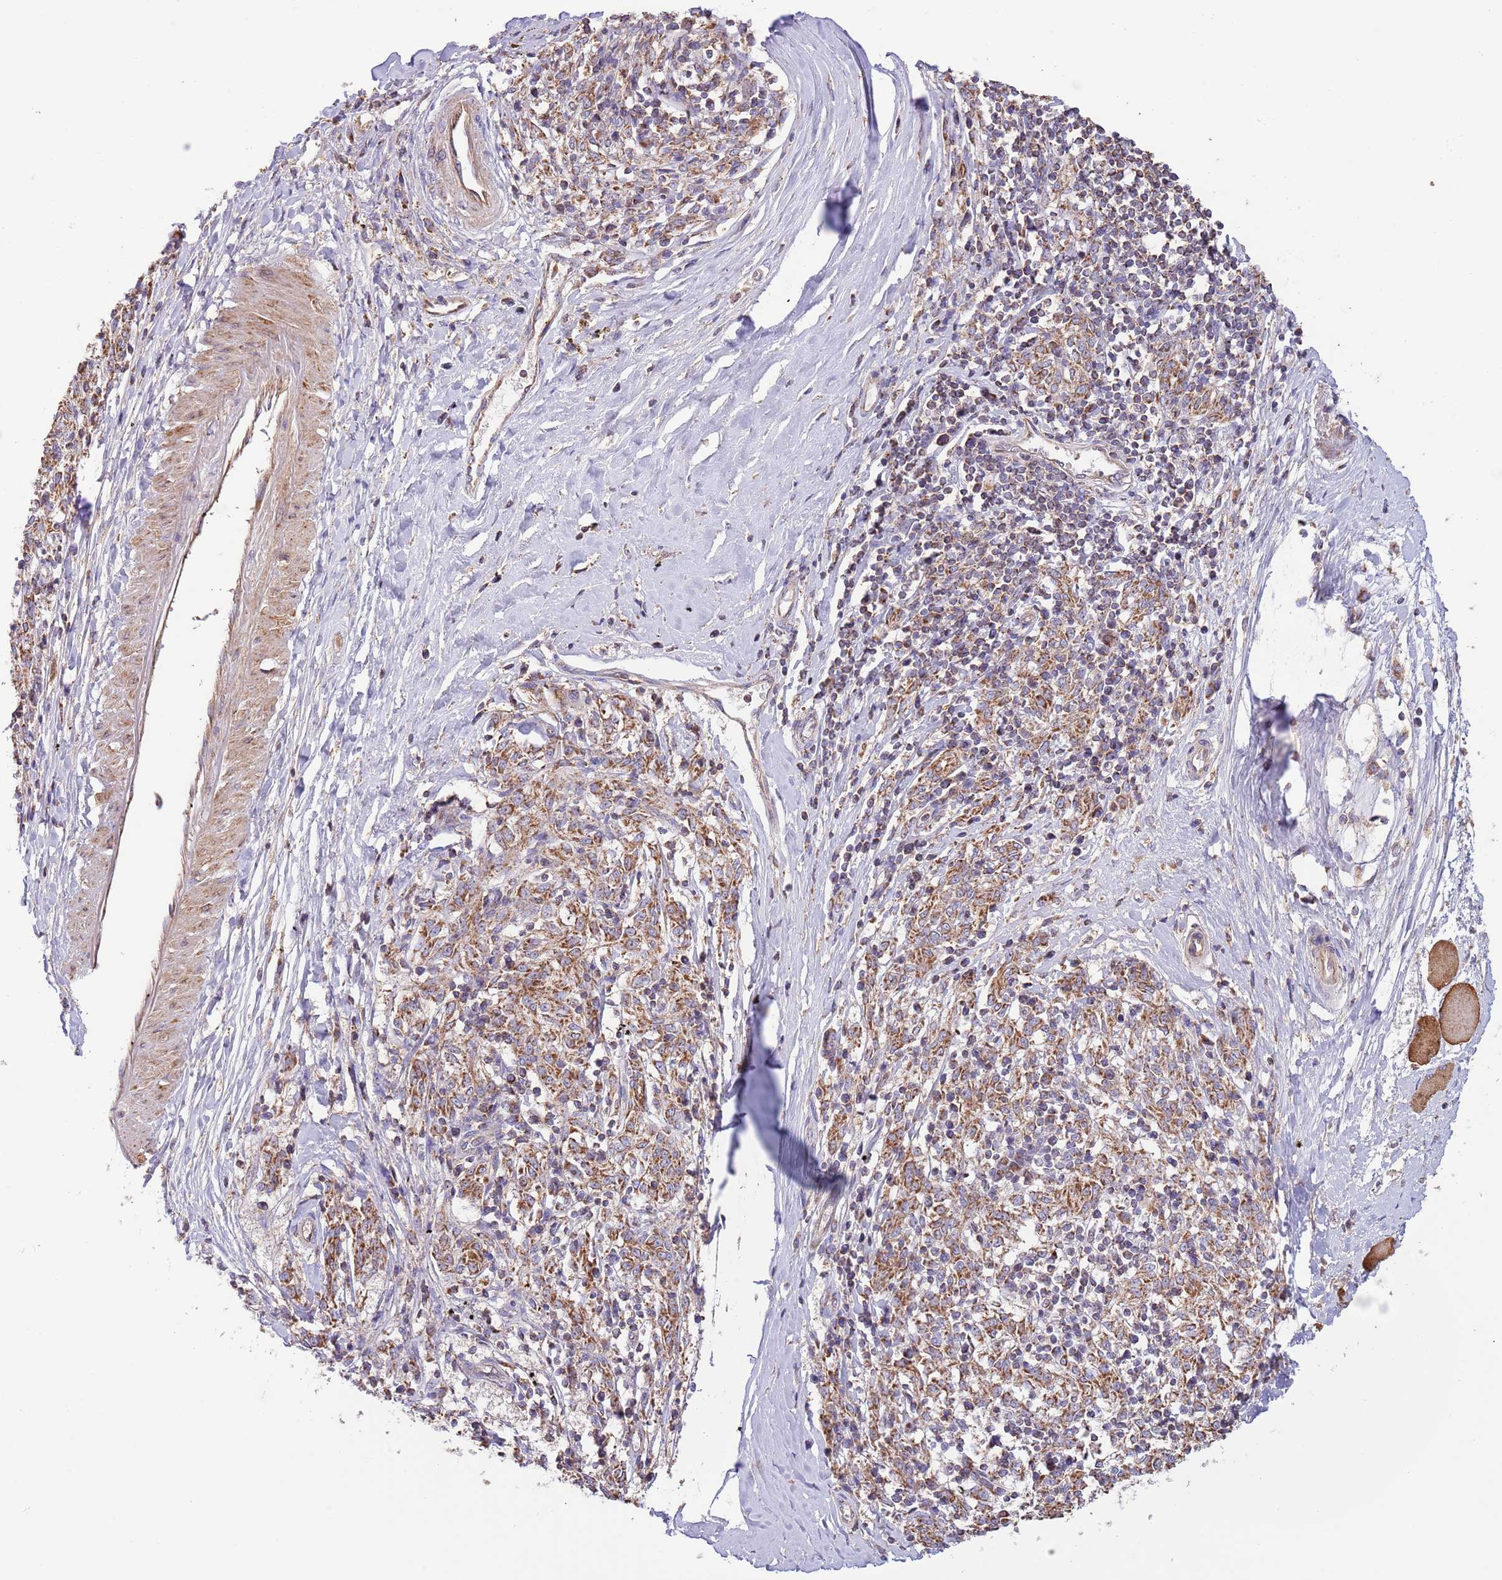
{"staining": {"intensity": "moderate", "quantity": ">75%", "location": "cytoplasmic/membranous"}, "tissue": "melanoma", "cell_type": "Tumor cells", "image_type": "cancer", "snomed": [{"axis": "morphology", "description": "Malignant melanoma, NOS"}, {"axis": "topography", "description": "Skin"}], "caption": "A histopathology image of human melanoma stained for a protein exhibits moderate cytoplasmic/membranous brown staining in tumor cells. (DAB (3,3'-diaminobenzidine) IHC, brown staining for protein, blue staining for nuclei).", "gene": "DNAJA3", "patient": {"sex": "female", "age": 72}}